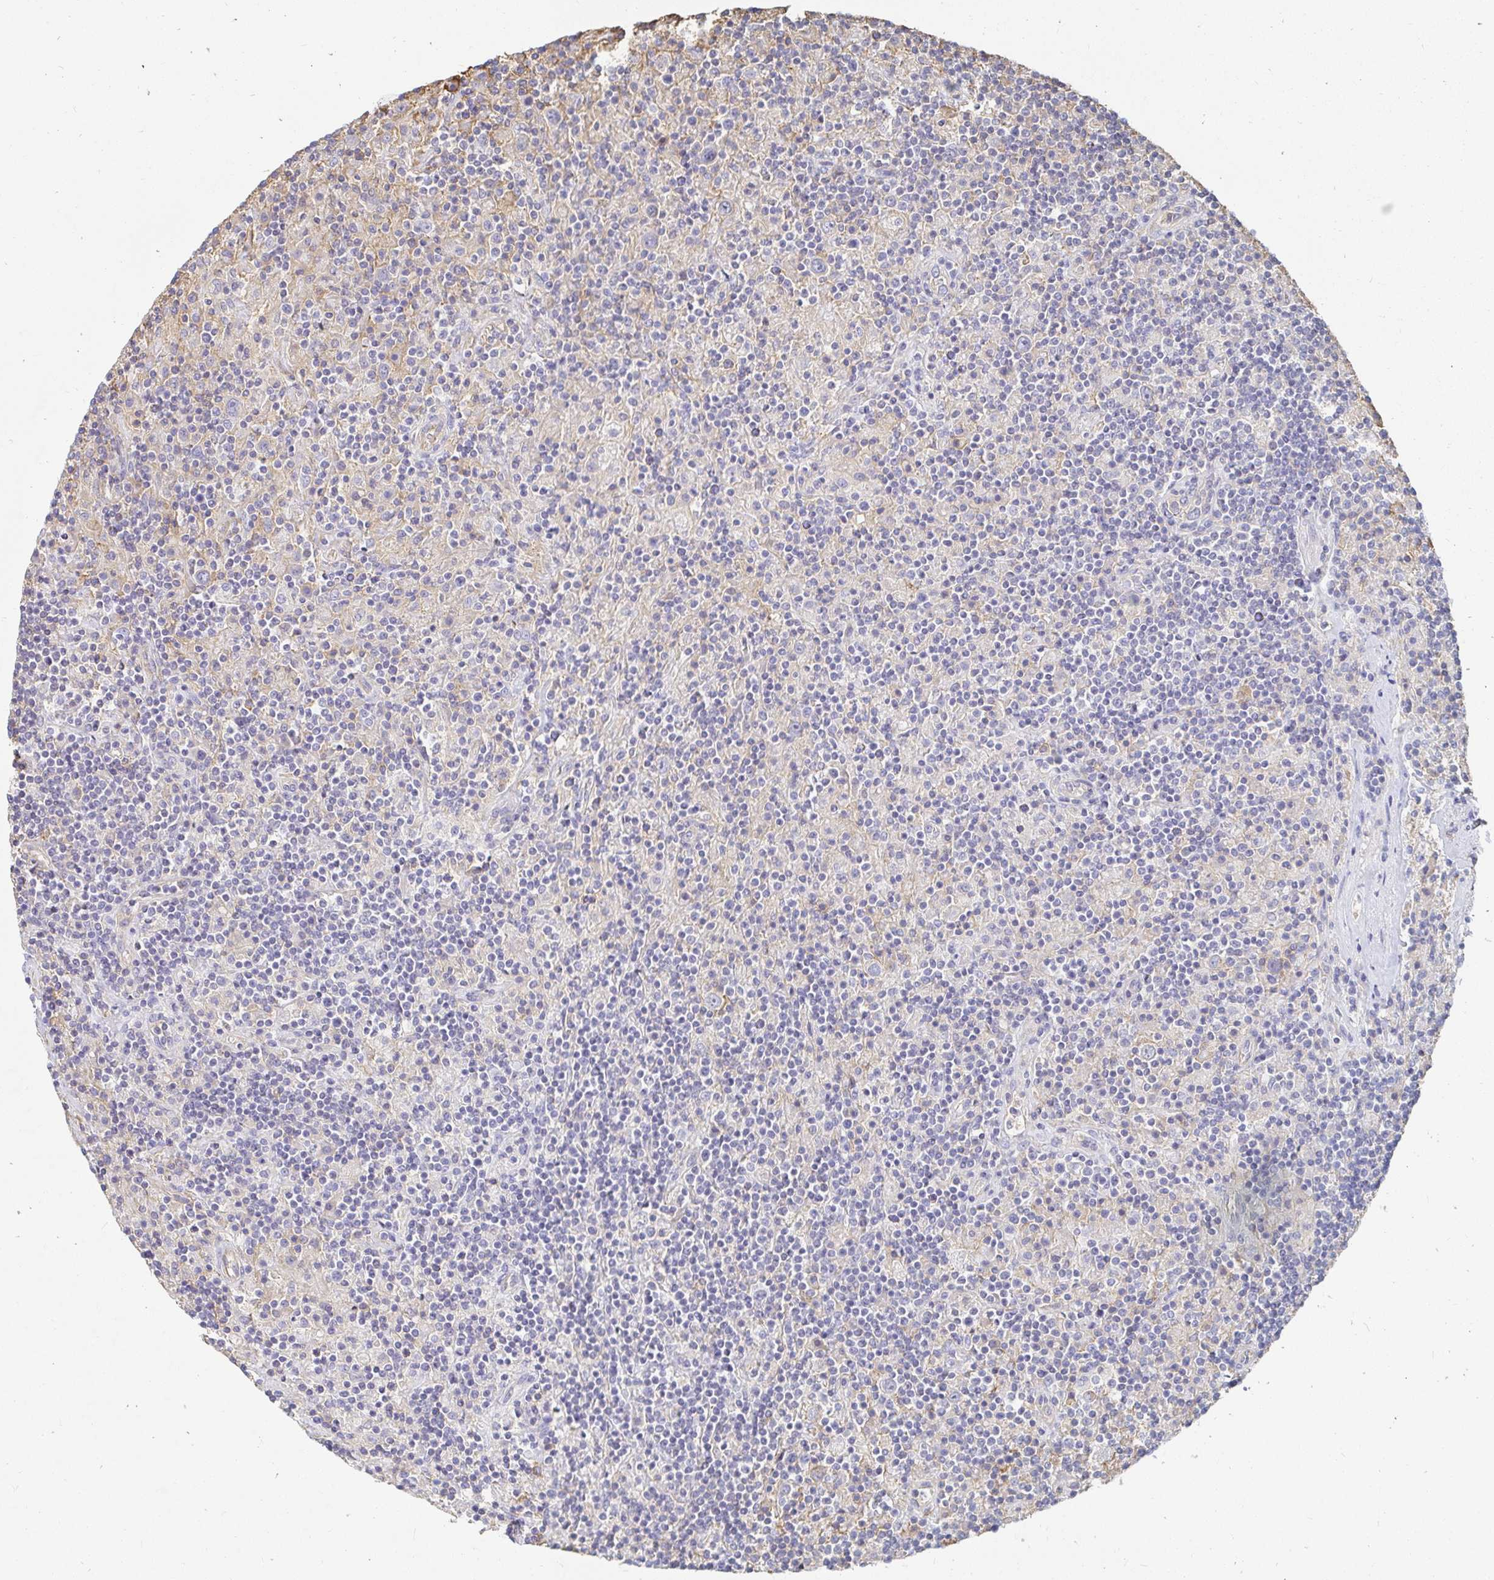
{"staining": {"intensity": "negative", "quantity": "none", "location": "none"}, "tissue": "lymphoma", "cell_type": "Tumor cells", "image_type": "cancer", "snomed": [{"axis": "morphology", "description": "Hodgkin's disease, NOS"}, {"axis": "topography", "description": "Lymph node"}], "caption": "A high-resolution micrograph shows IHC staining of lymphoma, which displays no significant expression in tumor cells. The staining was performed using DAB to visualize the protein expression in brown, while the nuclei were stained in blue with hematoxylin (Magnification: 20x).", "gene": "TSPAN19", "patient": {"sex": "male", "age": 70}}